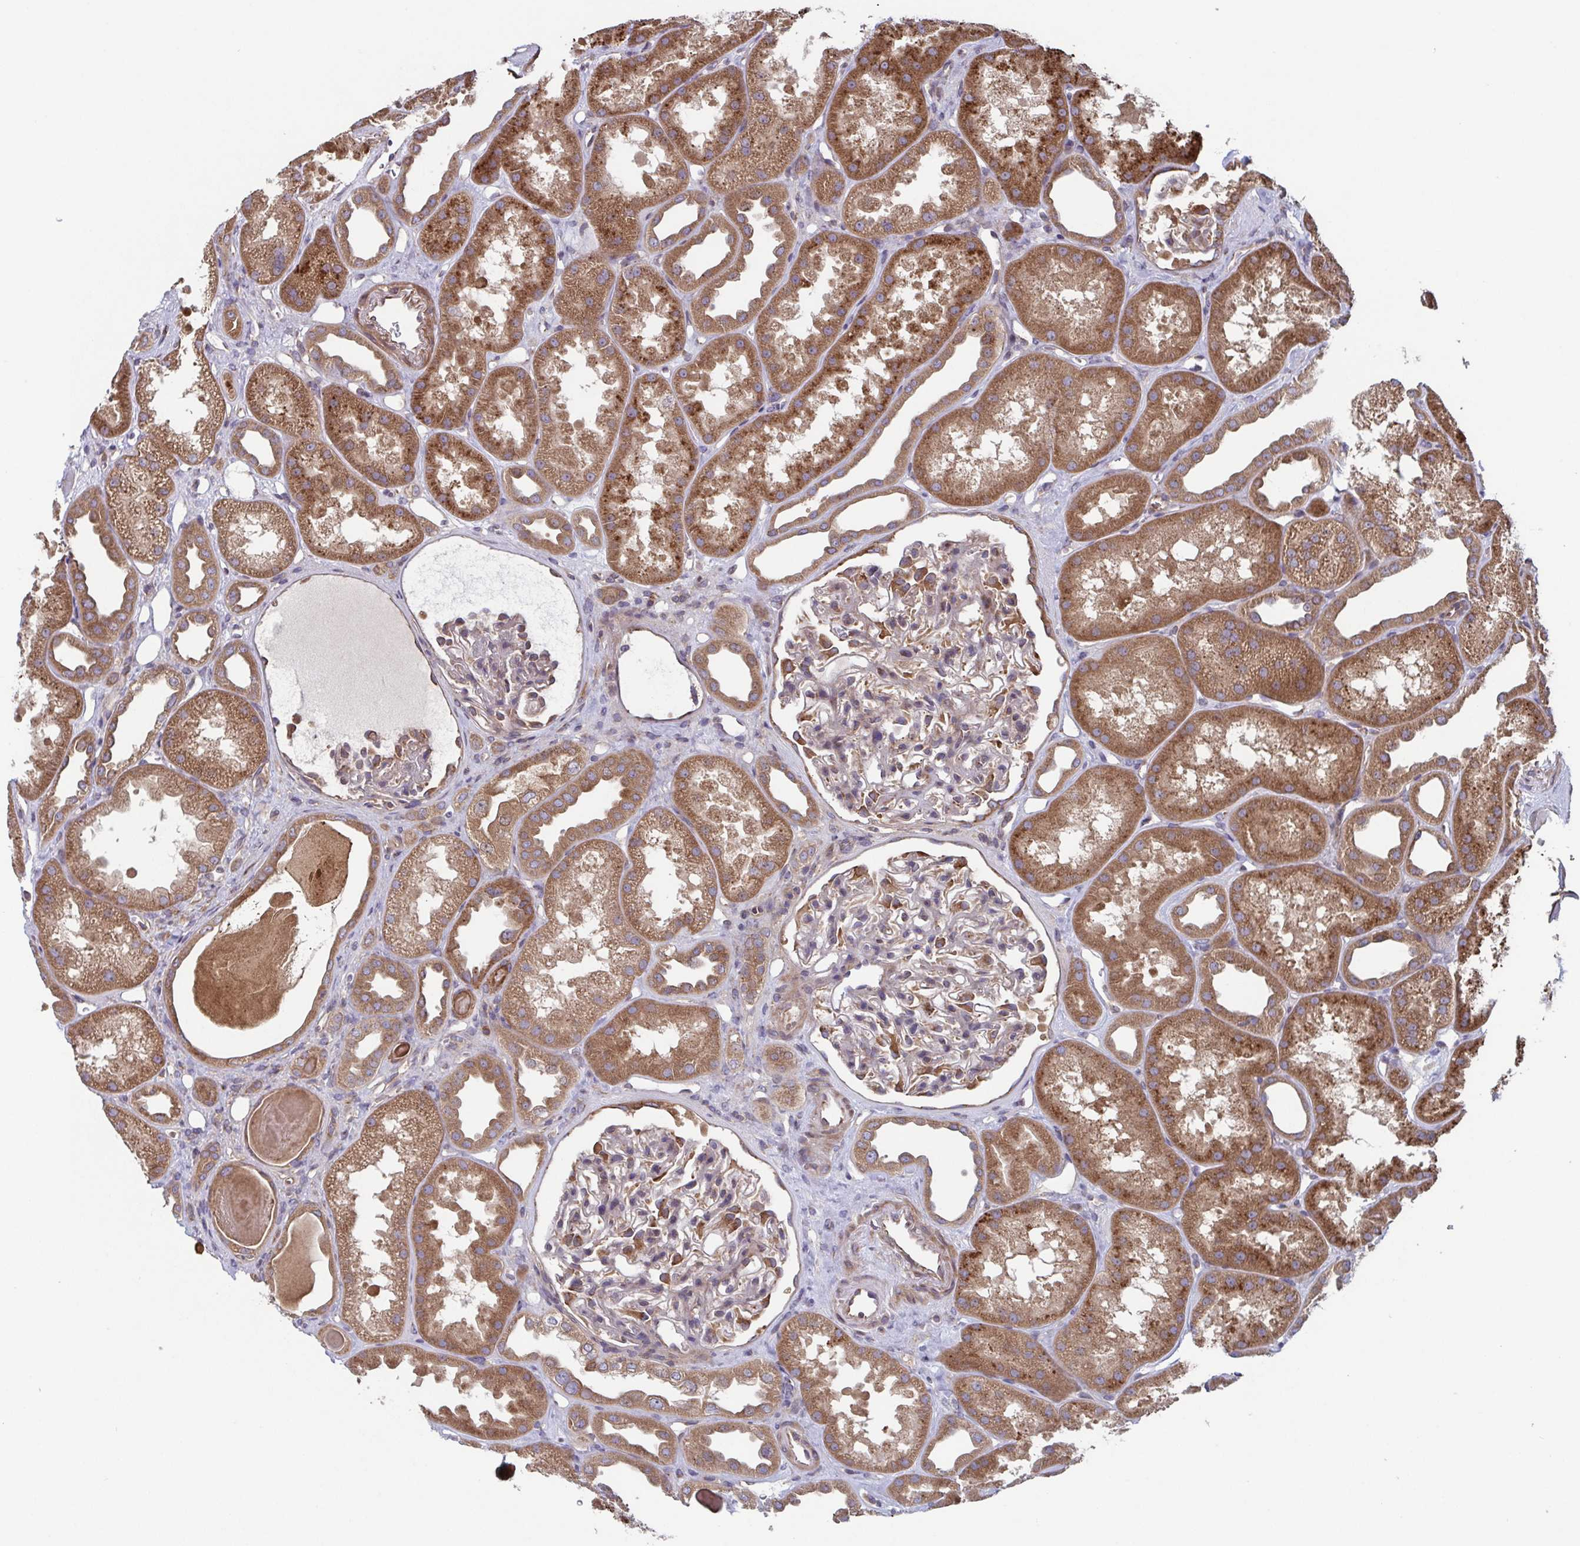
{"staining": {"intensity": "moderate", "quantity": "25%-75%", "location": "cytoplasmic/membranous"}, "tissue": "kidney", "cell_type": "Cells in glomeruli", "image_type": "normal", "snomed": [{"axis": "morphology", "description": "Normal tissue, NOS"}, {"axis": "topography", "description": "Kidney"}], "caption": "Protein expression by immunohistochemistry (IHC) shows moderate cytoplasmic/membranous staining in approximately 25%-75% of cells in glomeruli in normal kidney.", "gene": "COPB1", "patient": {"sex": "male", "age": 61}}